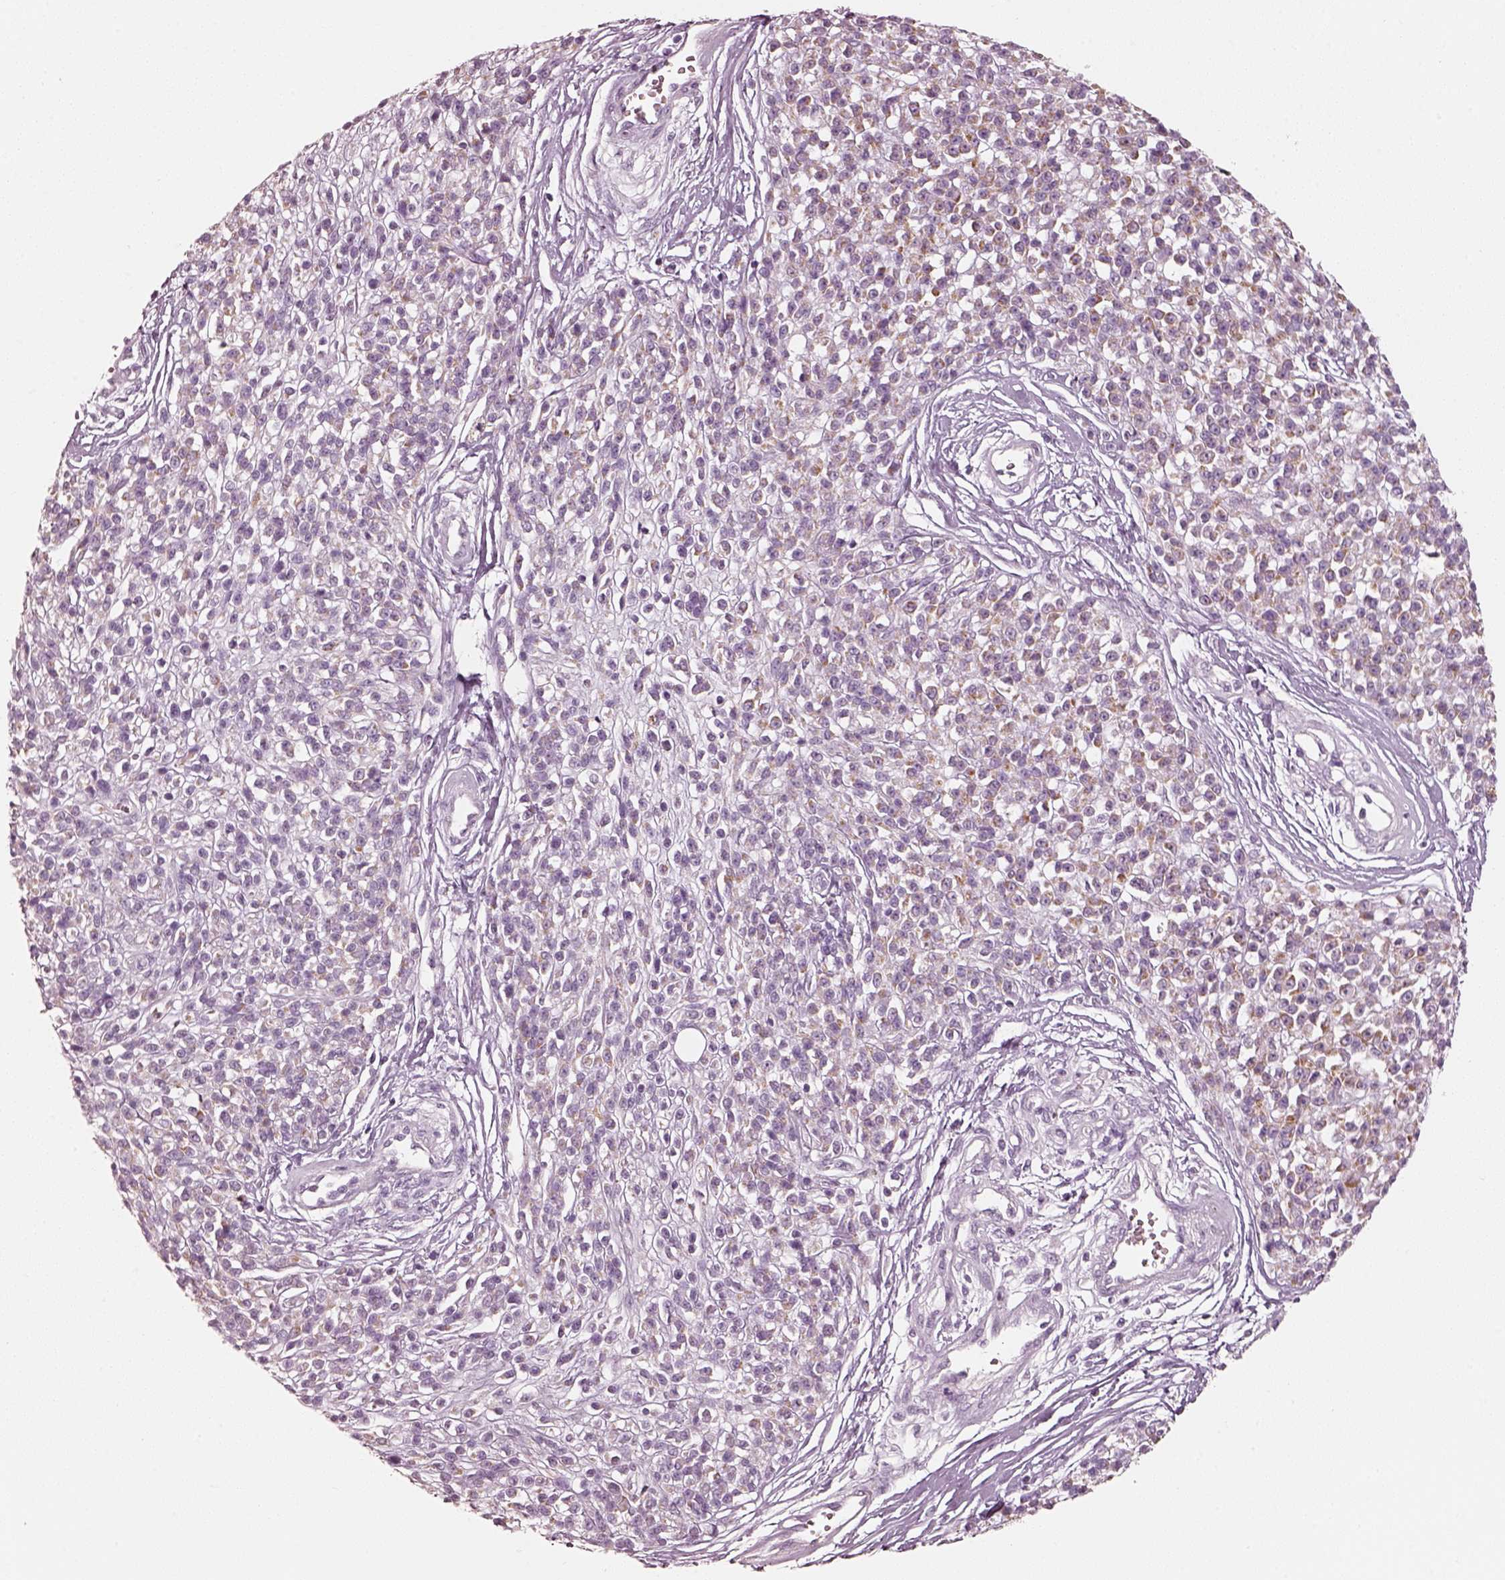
{"staining": {"intensity": "negative", "quantity": "none", "location": "none"}, "tissue": "melanoma", "cell_type": "Tumor cells", "image_type": "cancer", "snomed": [{"axis": "morphology", "description": "Malignant melanoma, NOS"}, {"axis": "topography", "description": "Skin"}, {"axis": "topography", "description": "Skin of trunk"}], "caption": "Malignant melanoma was stained to show a protein in brown. There is no significant expression in tumor cells.", "gene": "R3HDML", "patient": {"sex": "male", "age": 74}}